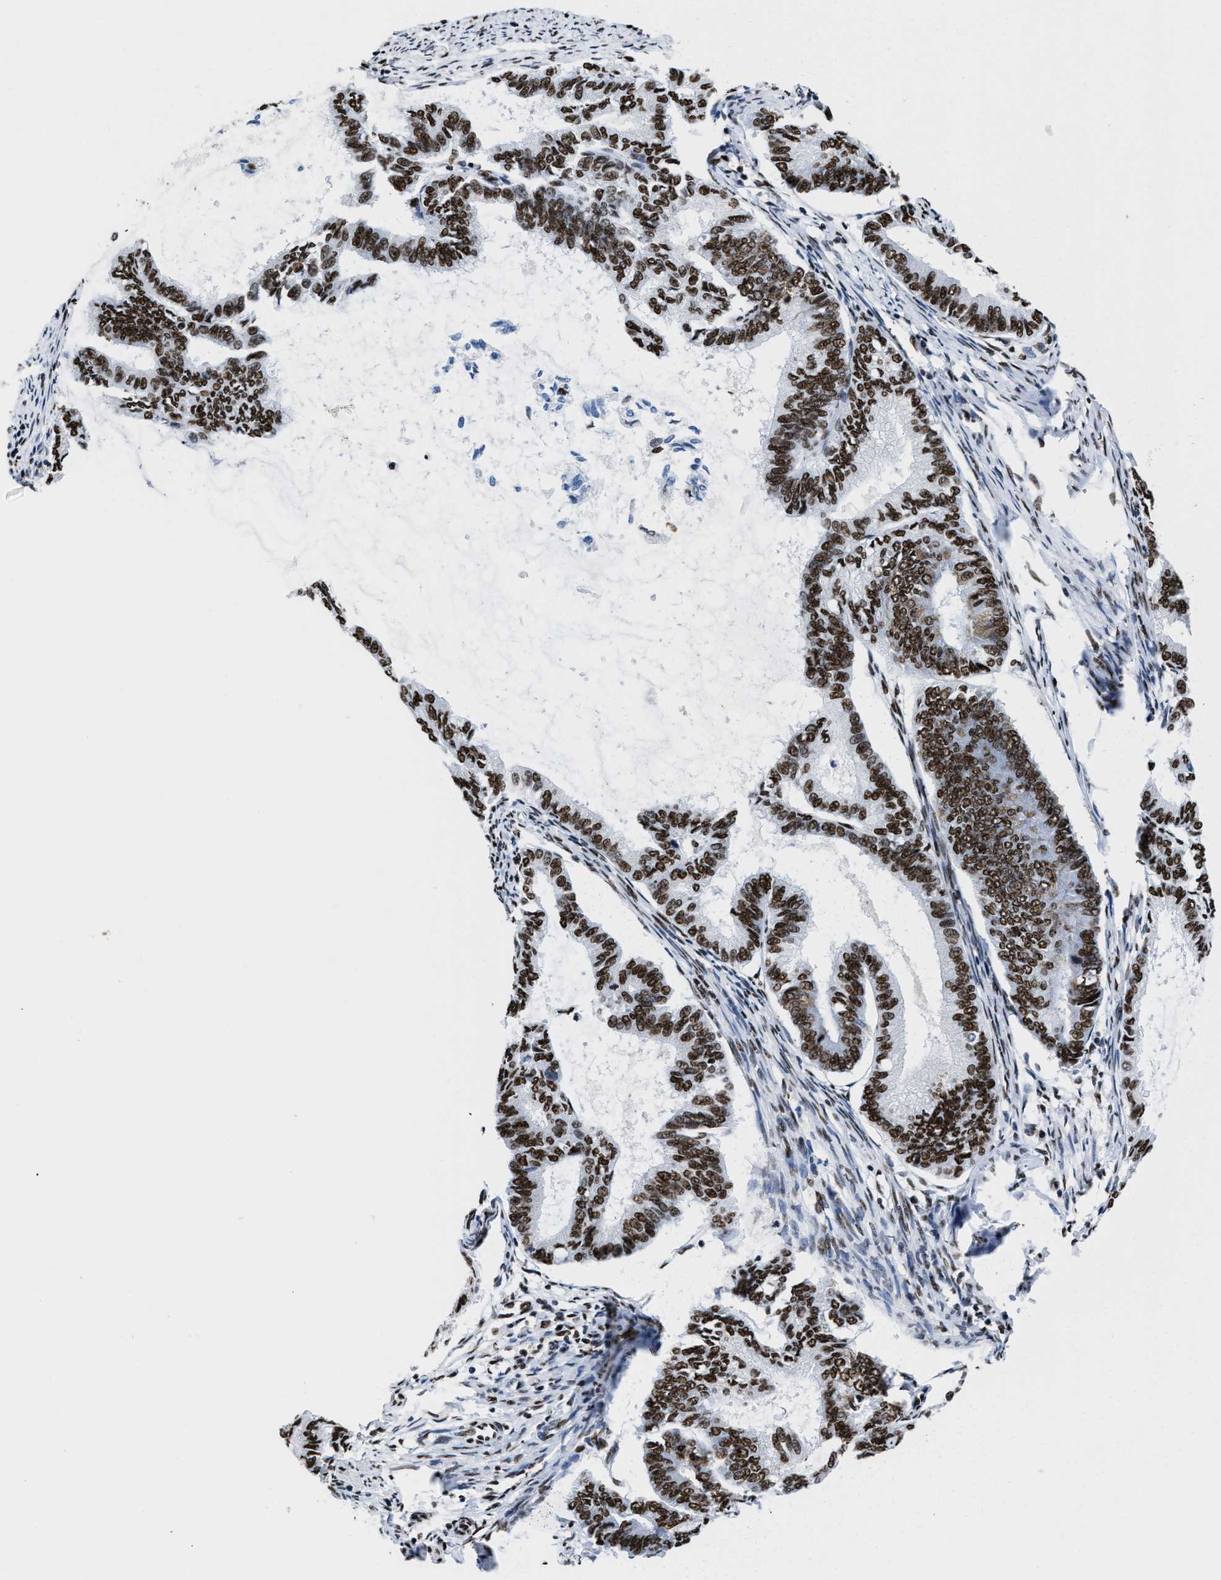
{"staining": {"intensity": "strong", "quantity": ">75%", "location": "nuclear"}, "tissue": "endometrial cancer", "cell_type": "Tumor cells", "image_type": "cancer", "snomed": [{"axis": "morphology", "description": "Adenocarcinoma, NOS"}, {"axis": "topography", "description": "Endometrium"}], "caption": "Protein analysis of endometrial cancer (adenocarcinoma) tissue exhibits strong nuclear staining in about >75% of tumor cells.", "gene": "SMARCC2", "patient": {"sex": "female", "age": 86}}